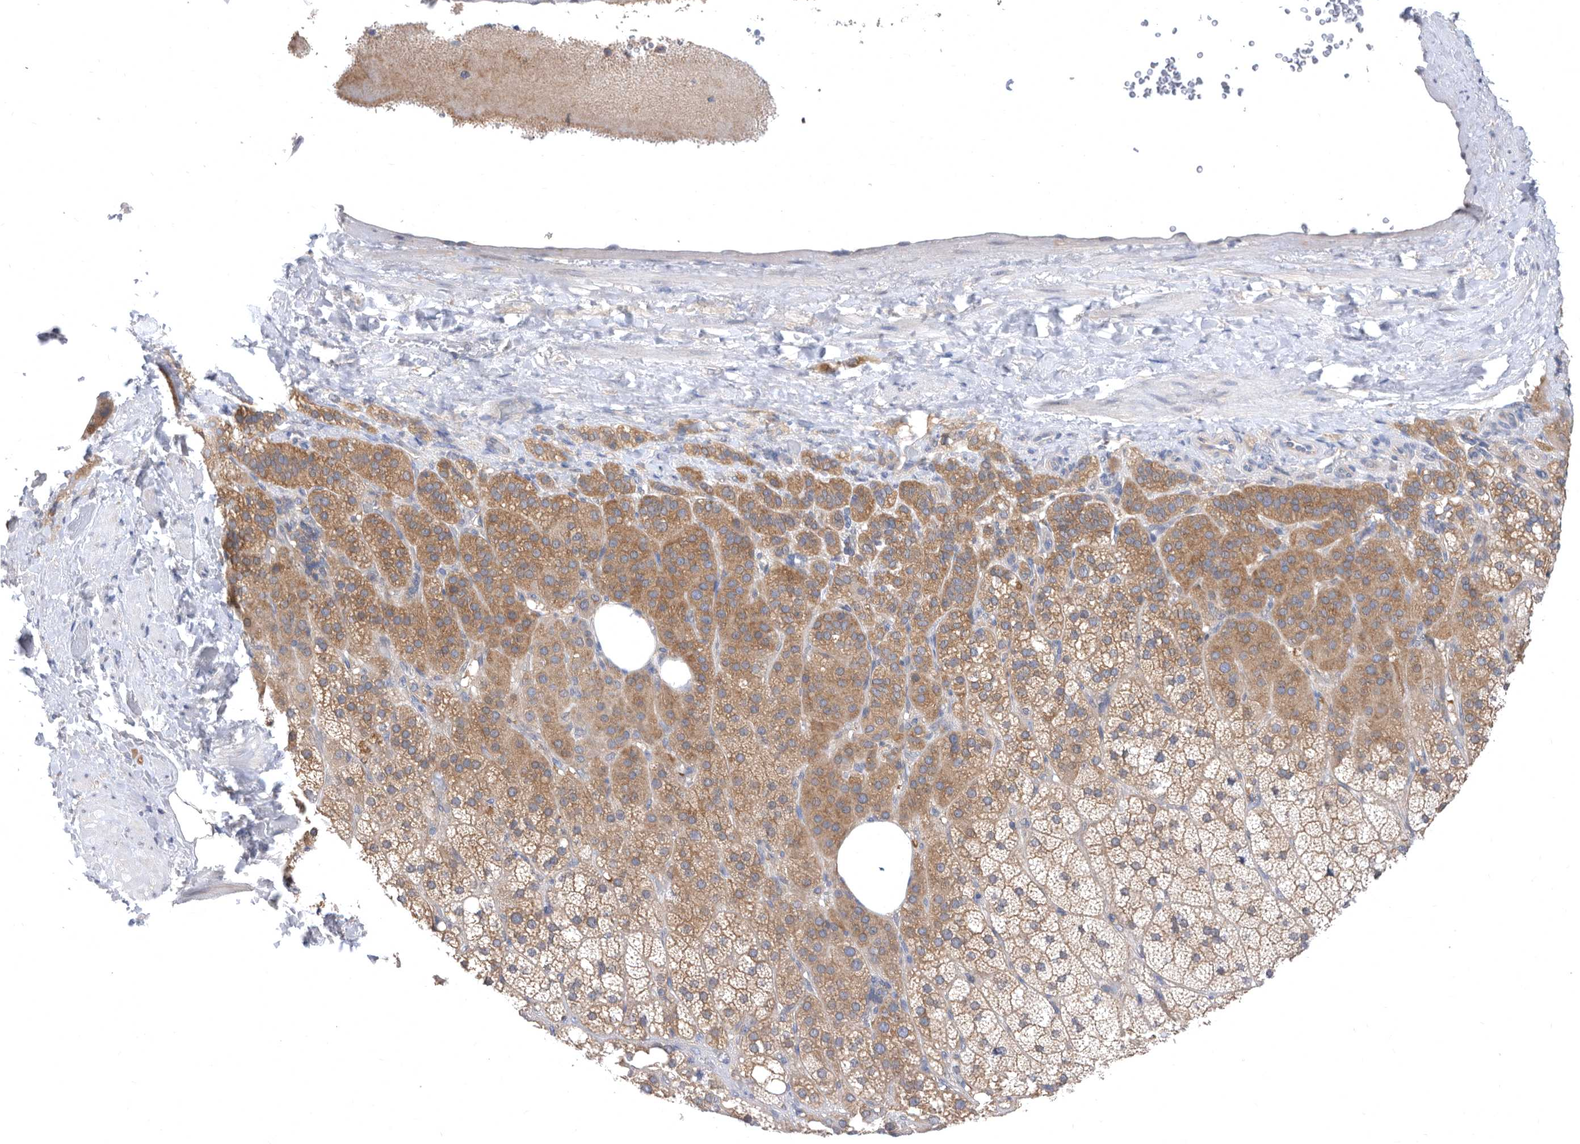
{"staining": {"intensity": "moderate", "quantity": ">75%", "location": "cytoplasmic/membranous"}, "tissue": "adrenal gland", "cell_type": "Glandular cells", "image_type": "normal", "snomed": [{"axis": "morphology", "description": "Normal tissue, NOS"}, {"axis": "topography", "description": "Adrenal gland"}], "caption": "This photomicrograph reveals immunohistochemistry (IHC) staining of benign human adrenal gland, with medium moderate cytoplasmic/membranous expression in approximately >75% of glandular cells.", "gene": "CCT4", "patient": {"sex": "female", "age": 59}}